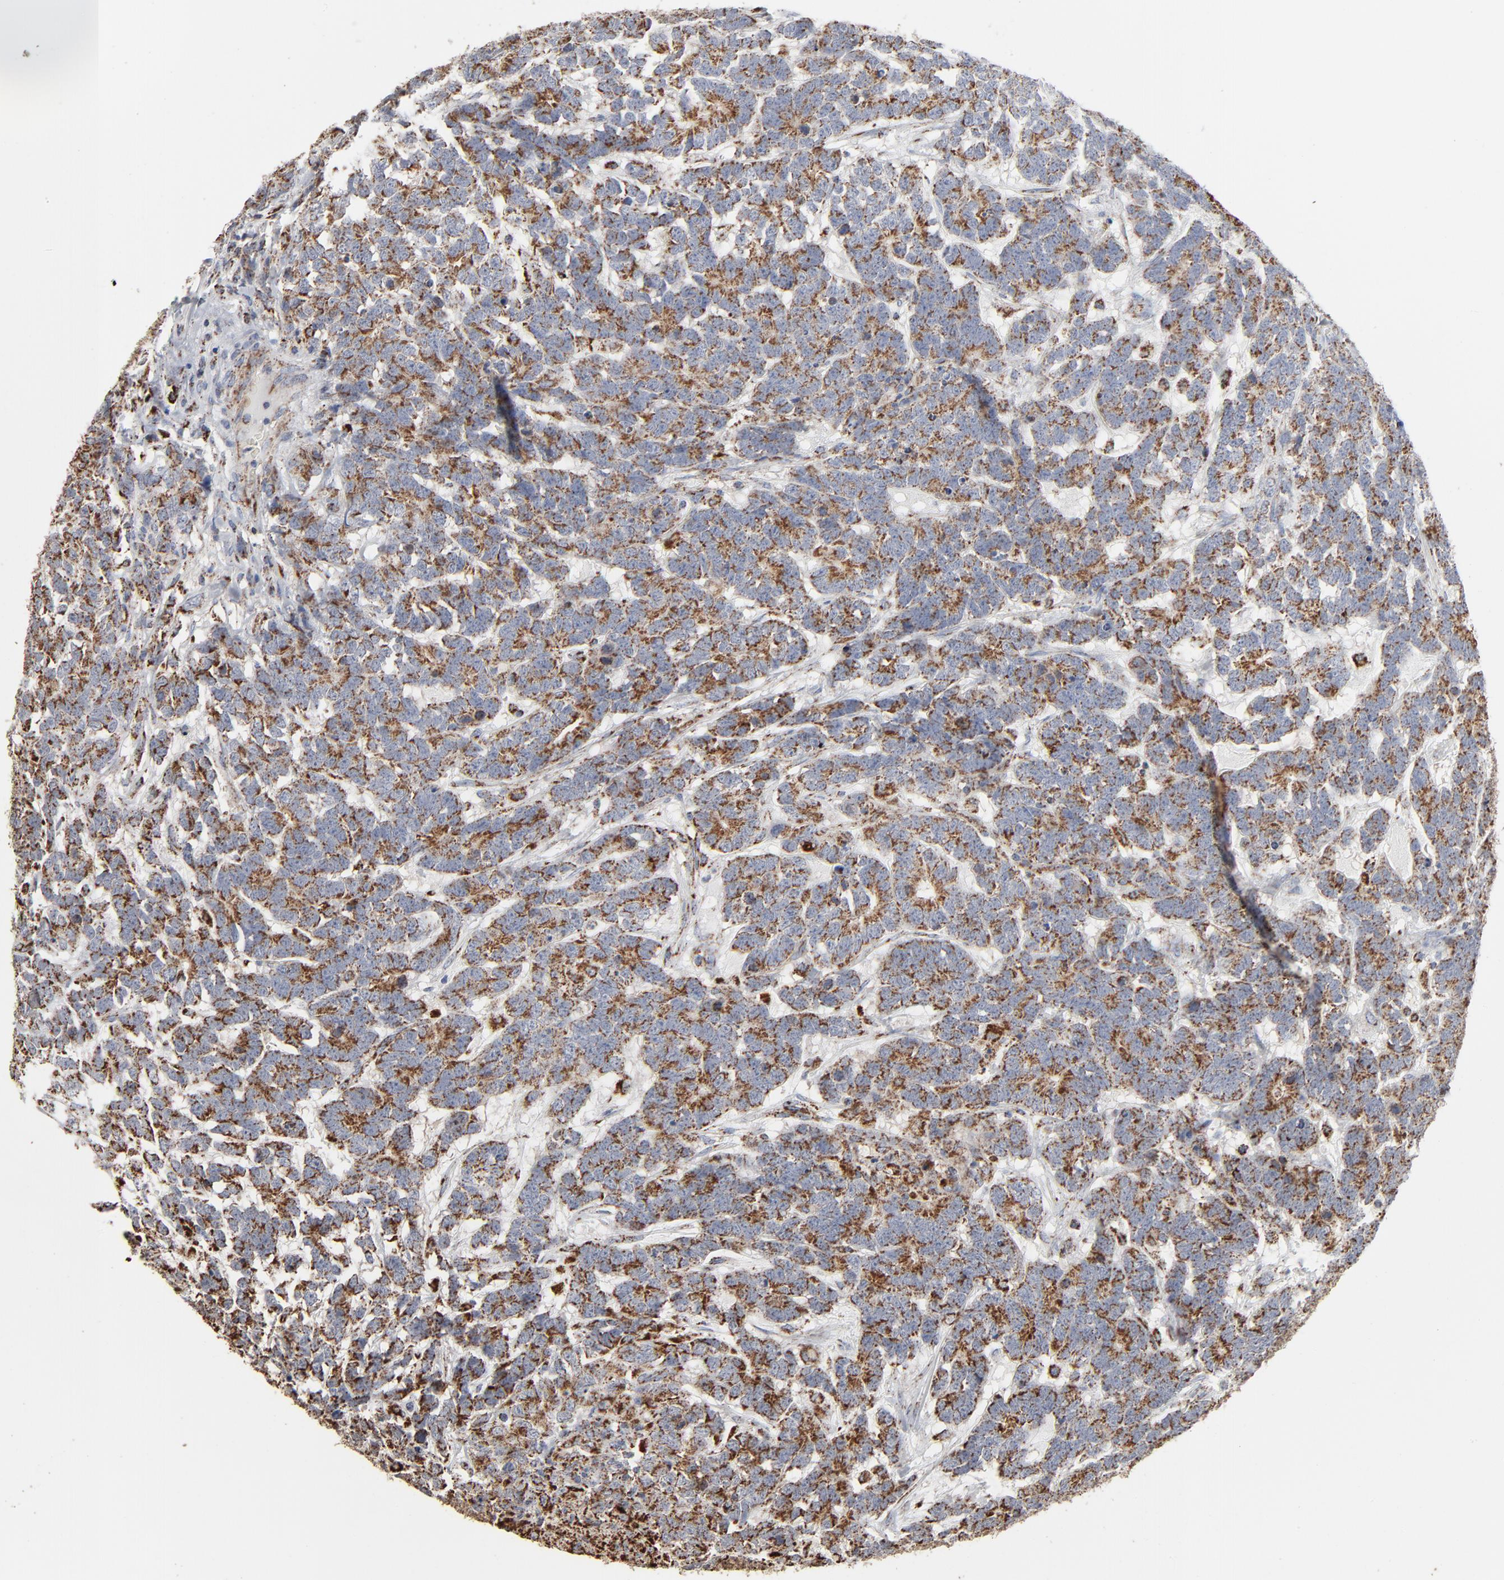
{"staining": {"intensity": "strong", "quantity": ">75%", "location": "cytoplasmic/membranous"}, "tissue": "testis cancer", "cell_type": "Tumor cells", "image_type": "cancer", "snomed": [{"axis": "morphology", "description": "Carcinoma, Embryonal, NOS"}, {"axis": "topography", "description": "Testis"}], "caption": "The immunohistochemical stain shows strong cytoplasmic/membranous positivity in tumor cells of embryonal carcinoma (testis) tissue. (DAB IHC, brown staining for protein, blue staining for nuclei).", "gene": "UQCRC1", "patient": {"sex": "male", "age": 26}}